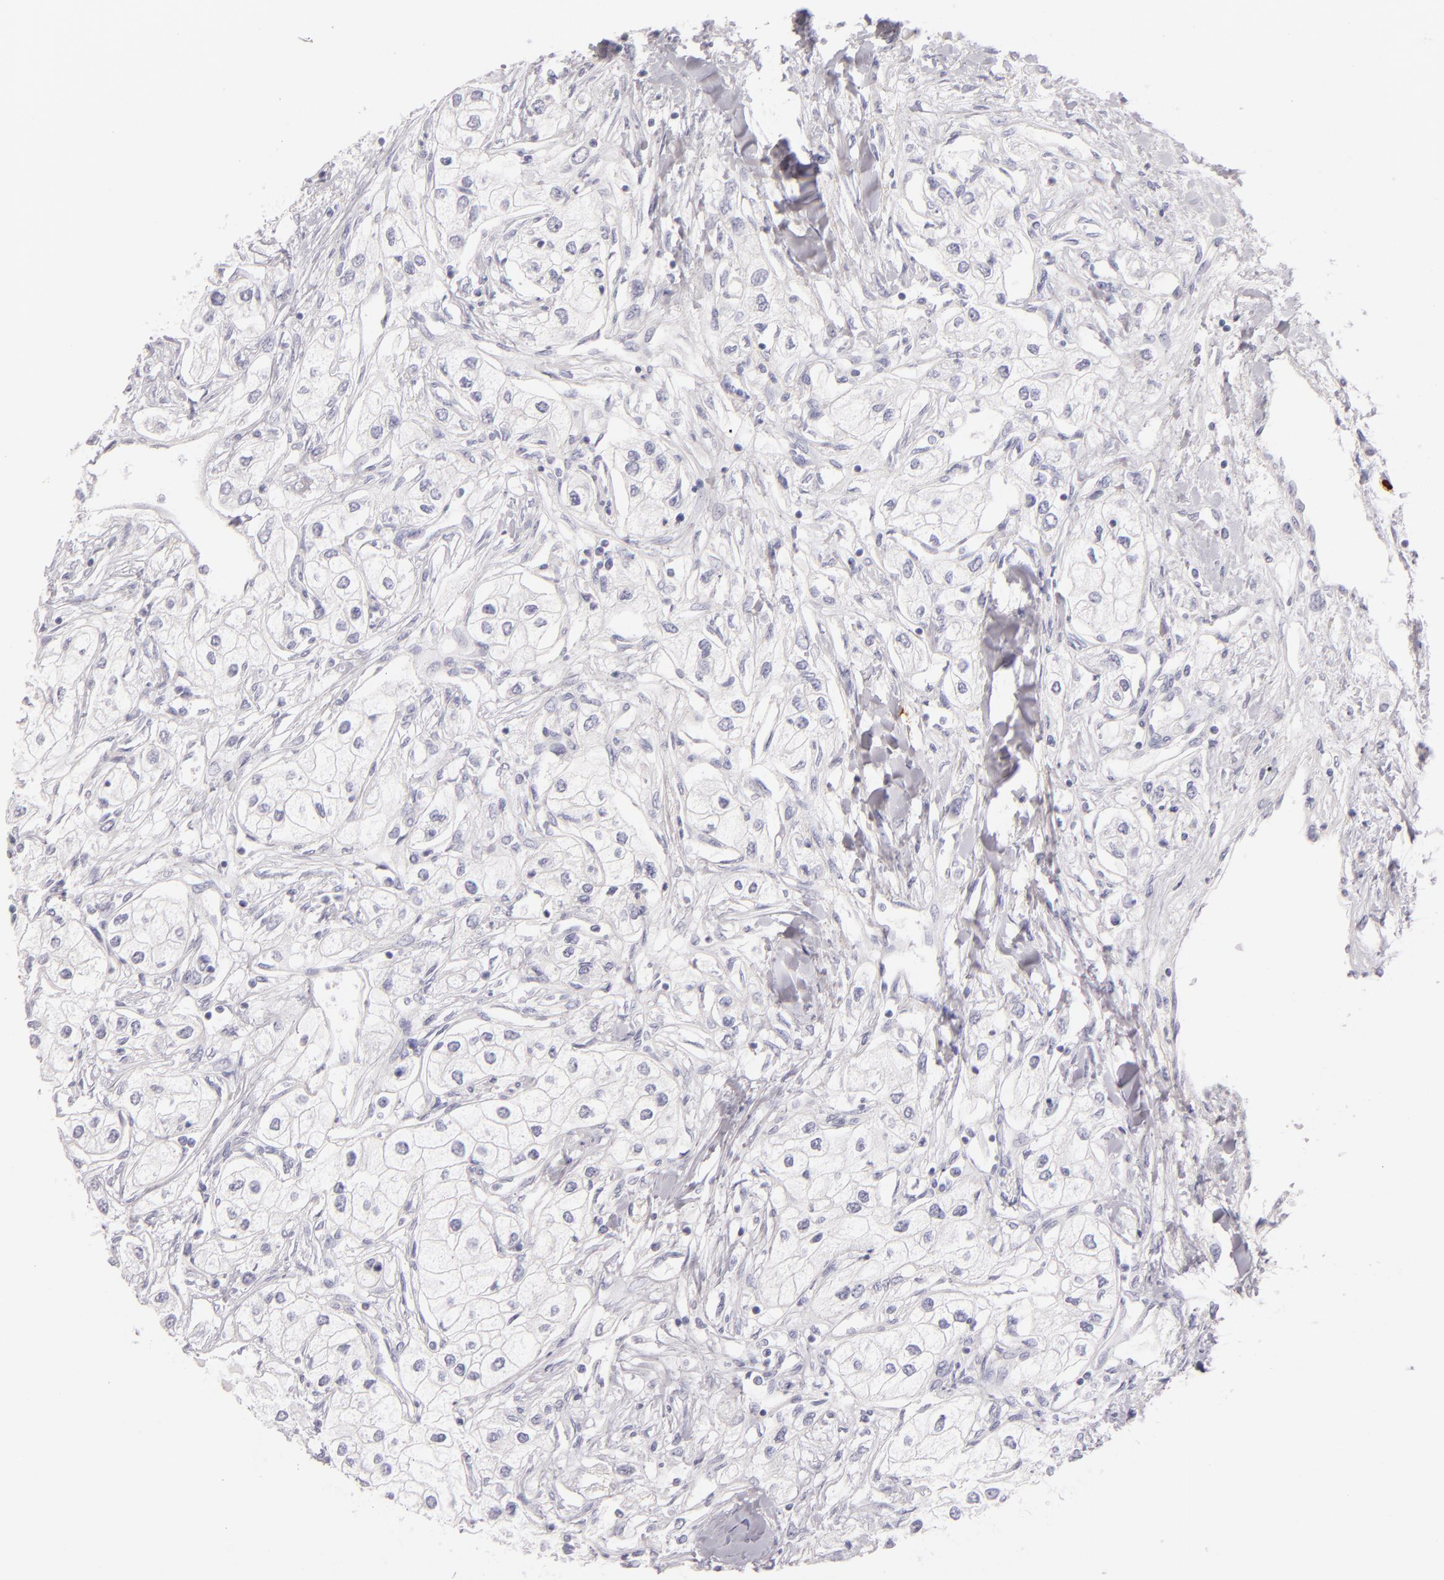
{"staining": {"intensity": "negative", "quantity": "none", "location": "none"}, "tissue": "renal cancer", "cell_type": "Tumor cells", "image_type": "cancer", "snomed": [{"axis": "morphology", "description": "Adenocarcinoma, NOS"}, {"axis": "topography", "description": "Kidney"}], "caption": "The immunohistochemistry (IHC) photomicrograph has no significant expression in tumor cells of renal adenocarcinoma tissue. Brightfield microscopy of immunohistochemistry (IHC) stained with DAB (brown) and hematoxylin (blue), captured at high magnification.", "gene": "TPSD1", "patient": {"sex": "male", "age": 57}}